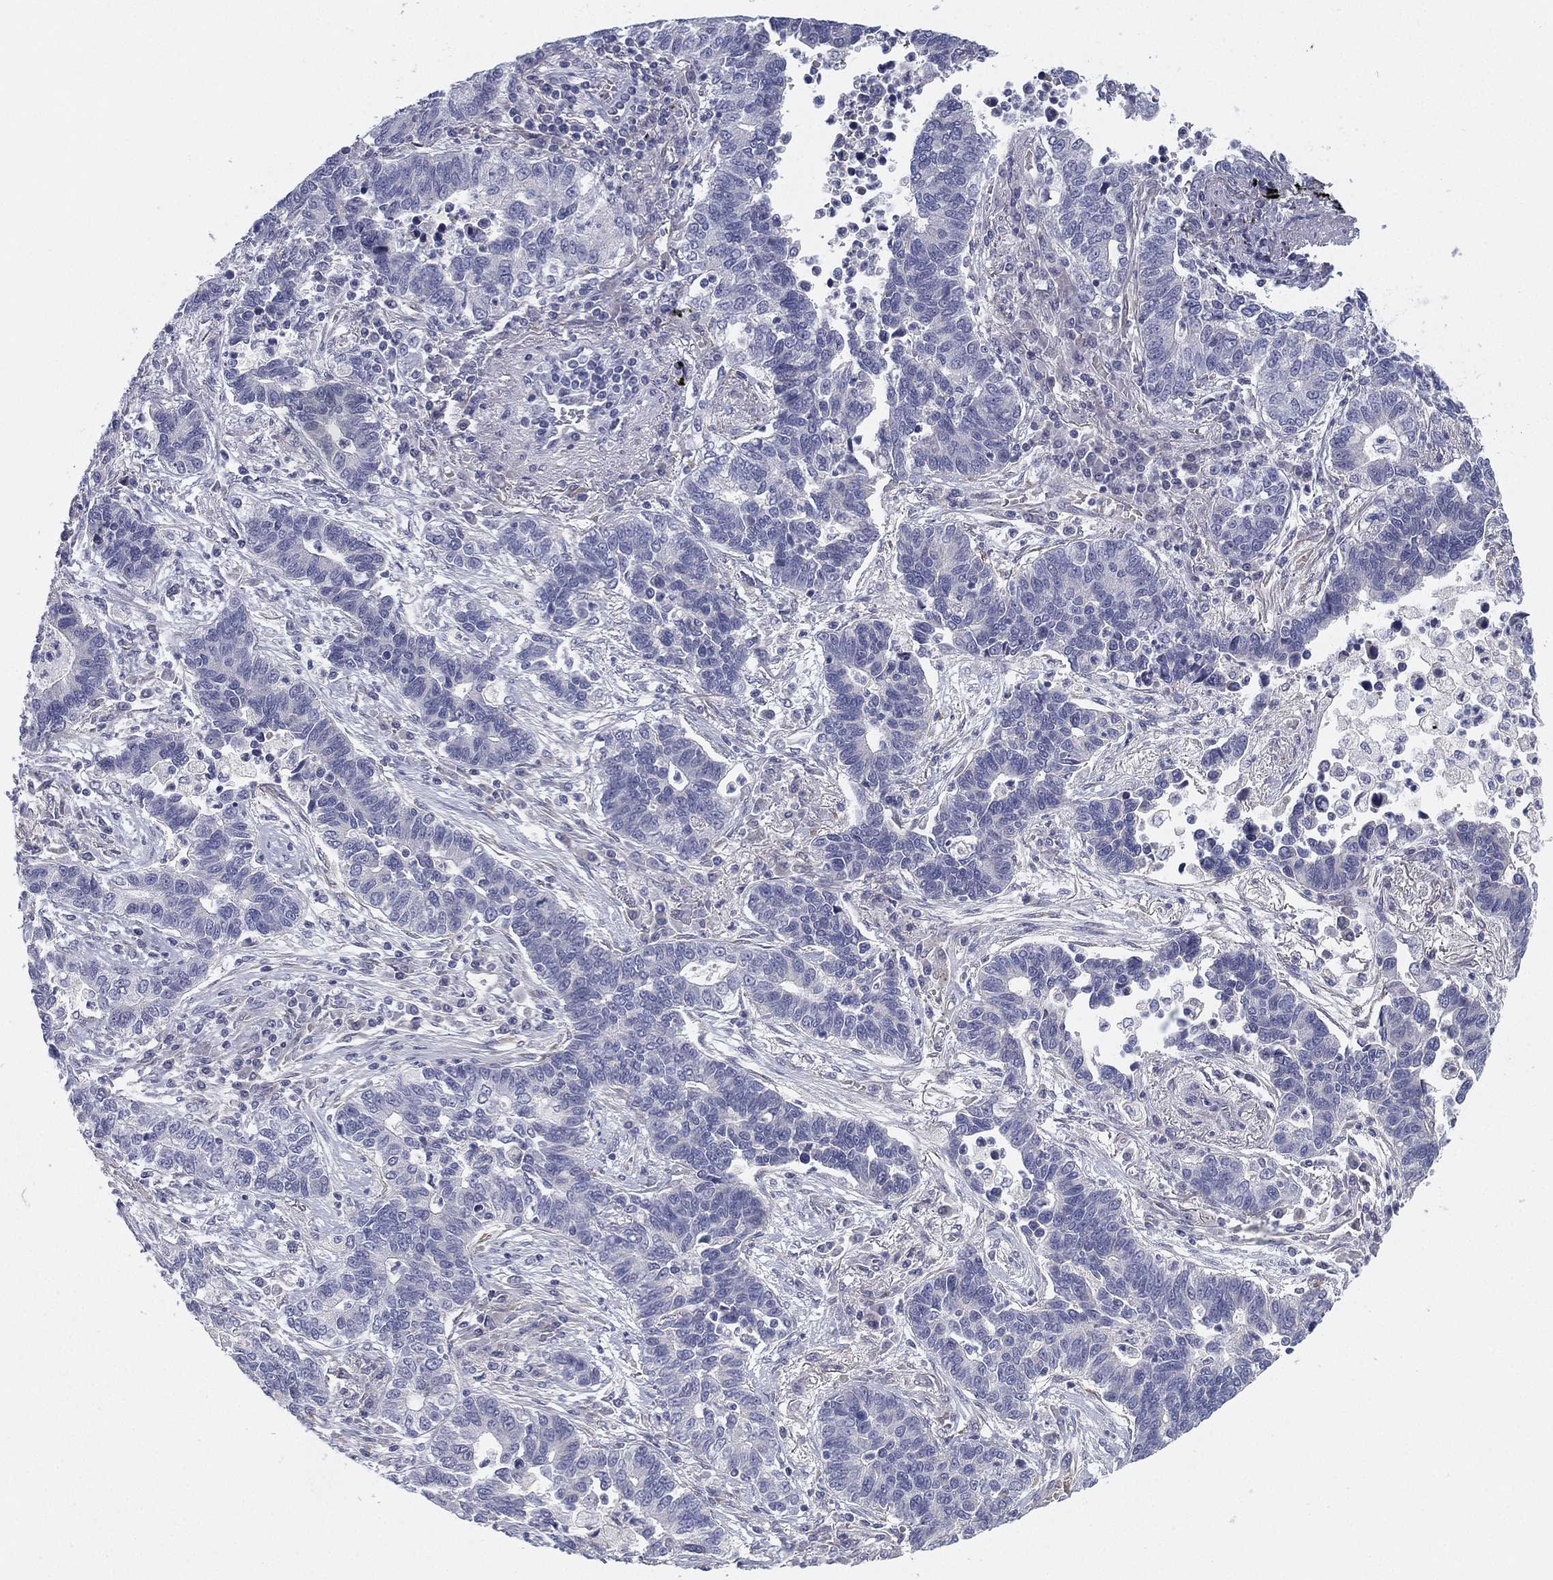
{"staining": {"intensity": "negative", "quantity": "none", "location": "none"}, "tissue": "lung cancer", "cell_type": "Tumor cells", "image_type": "cancer", "snomed": [{"axis": "morphology", "description": "Adenocarcinoma, NOS"}, {"axis": "topography", "description": "Lung"}], "caption": "Immunohistochemistry photomicrograph of neoplastic tissue: human lung cancer (adenocarcinoma) stained with DAB reveals no significant protein expression in tumor cells.", "gene": "MLF1", "patient": {"sex": "female", "age": 57}}